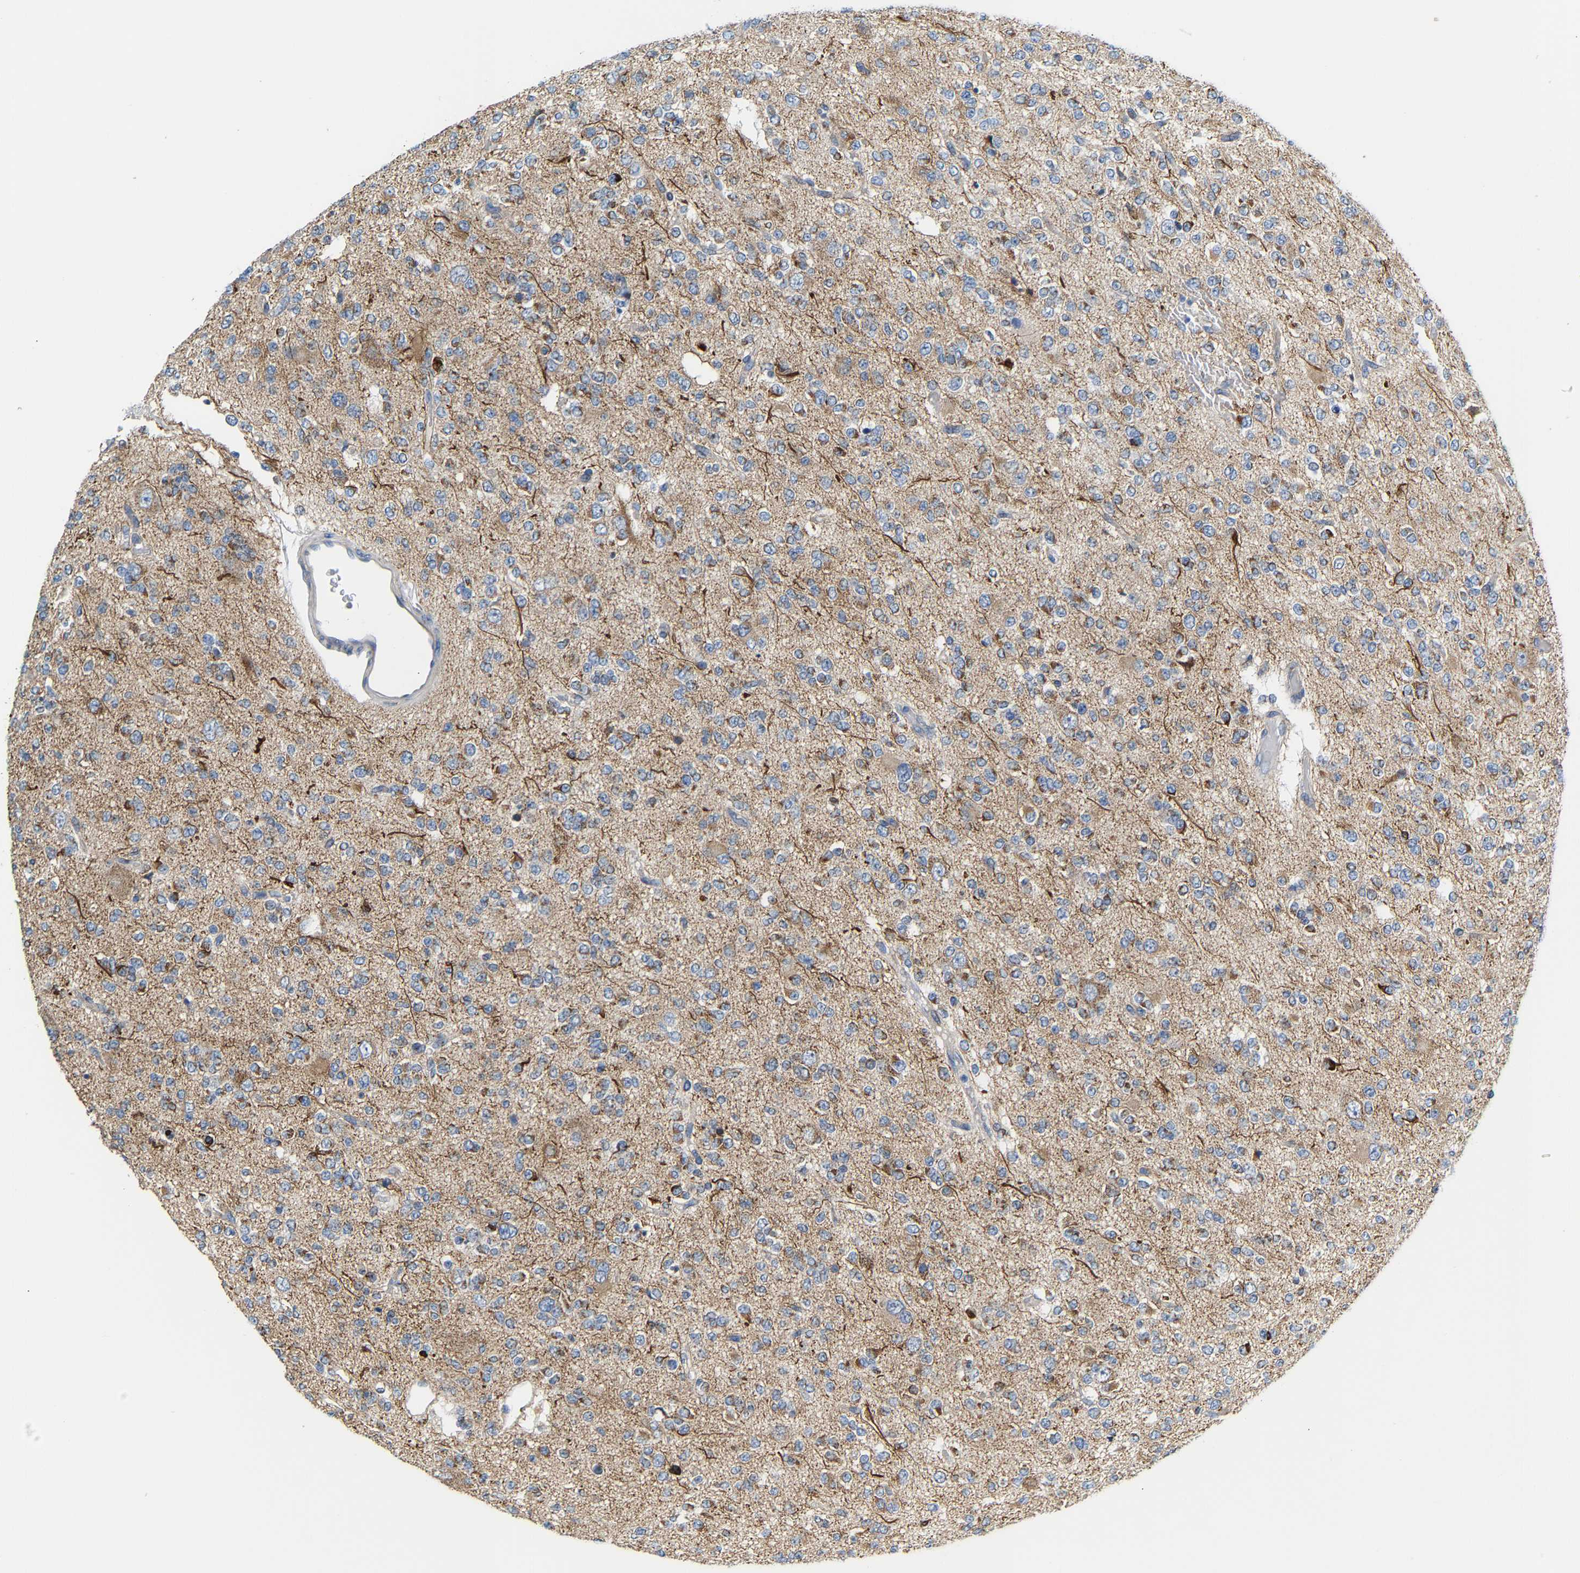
{"staining": {"intensity": "weak", "quantity": "<25%", "location": "cytoplasmic/membranous"}, "tissue": "glioma", "cell_type": "Tumor cells", "image_type": "cancer", "snomed": [{"axis": "morphology", "description": "Glioma, malignant, Low grade"}, {"axis": "topography", "description": "Brain"}], "caption": "The immunohistochemistry micrograph has no significant positivity in tumor cells of malignant low-grade glioma tissue.", "gene": "TMEM168", "patient": {"sex": "male", "age": 38}}